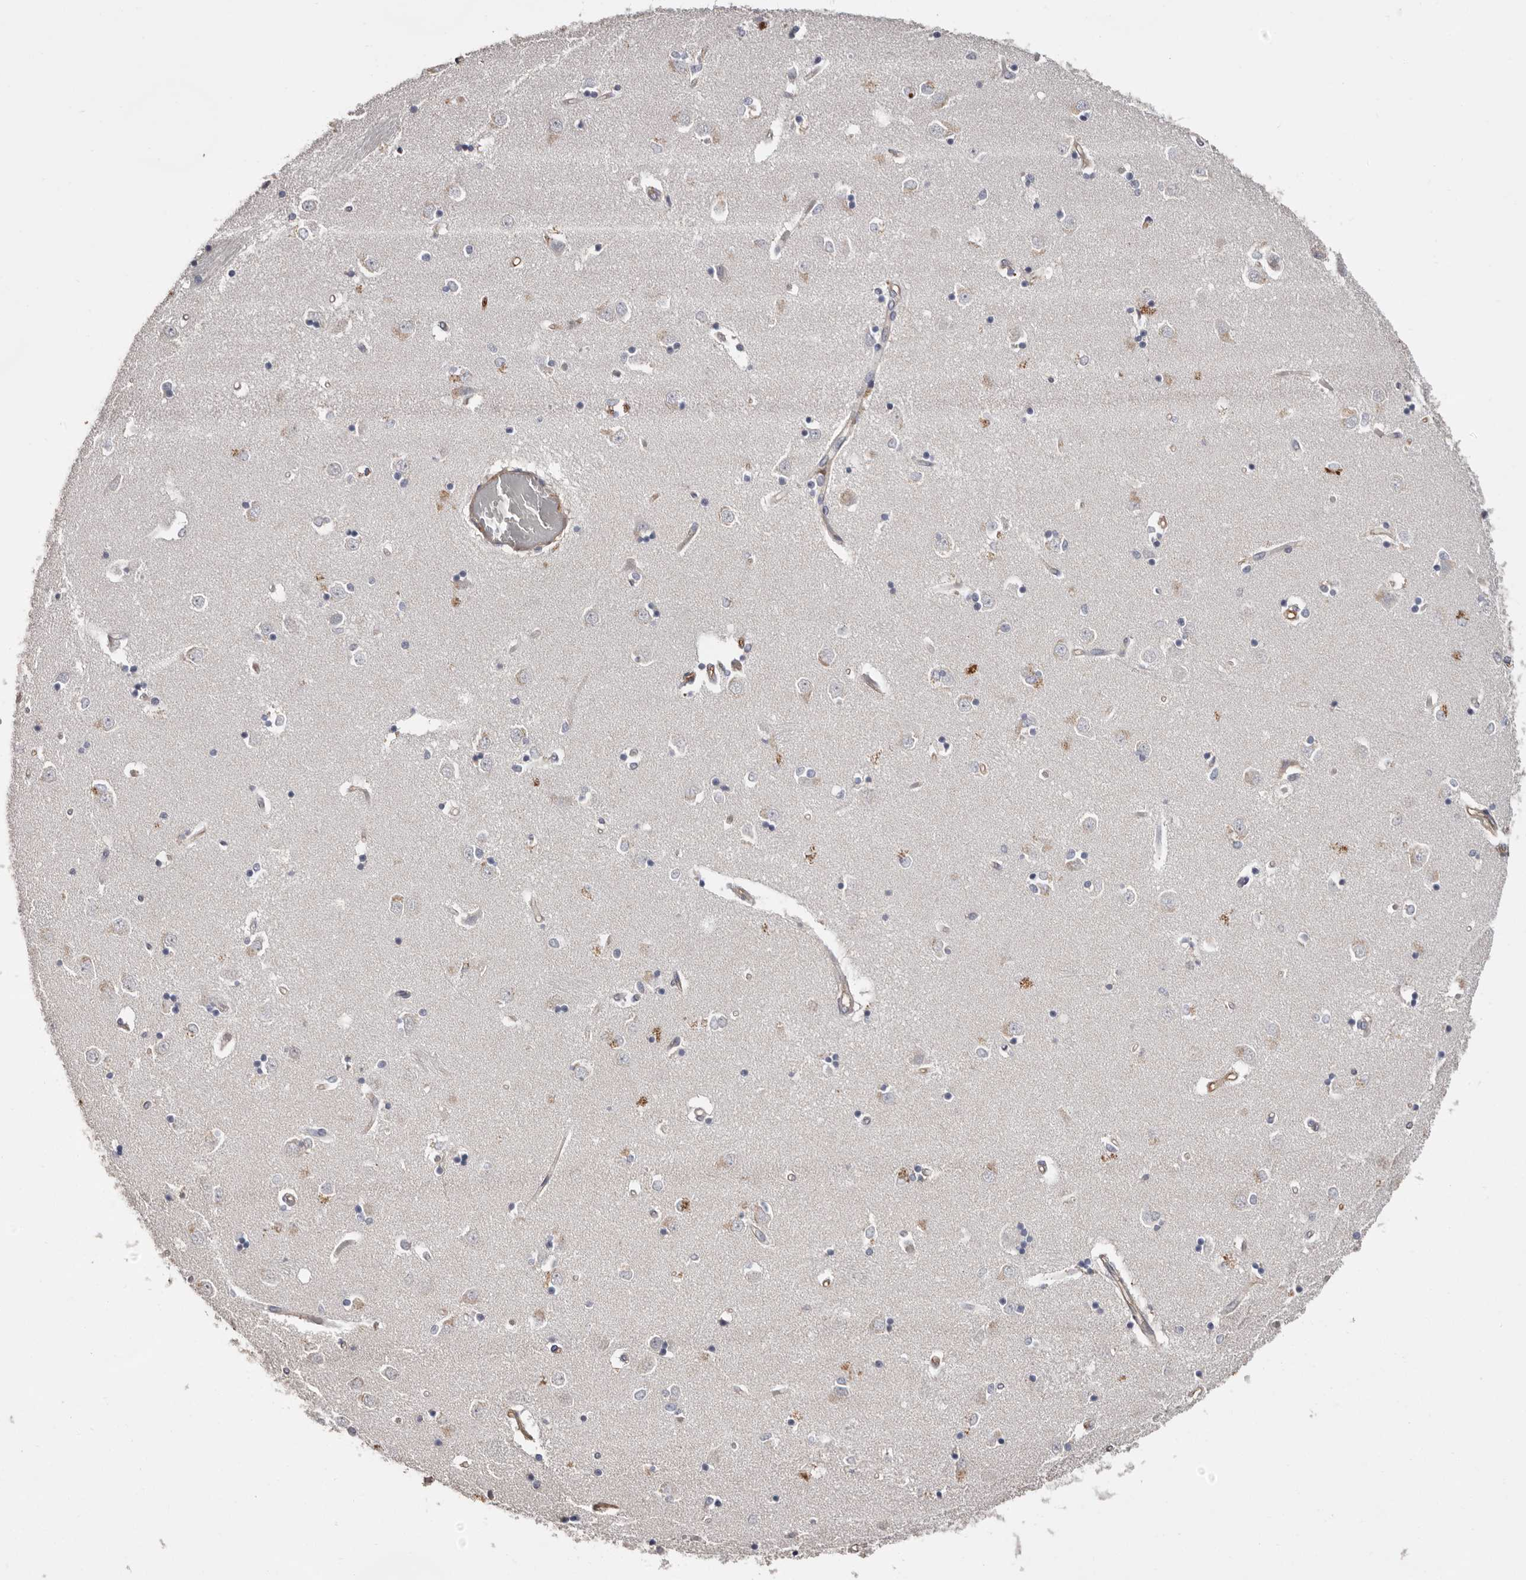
{"staining": {"intensity": "negative", "quantity": "none", "location": "none"}, "tissue": "caudate", "cell_type": "Glial cells", "image_type": "normal", "snomed": [{"axis": "morphology", "description": "Normal tissue, NOS"}, {"axis": "topography", "description": "Lateral ventricle wall"}], "caption": "IHC of unremarkable human caudate shows no expression in glial cells. Nuclei are stained in blue.", "gene": "MMACHC", "patient": {"sex": "male", "age": 45}}